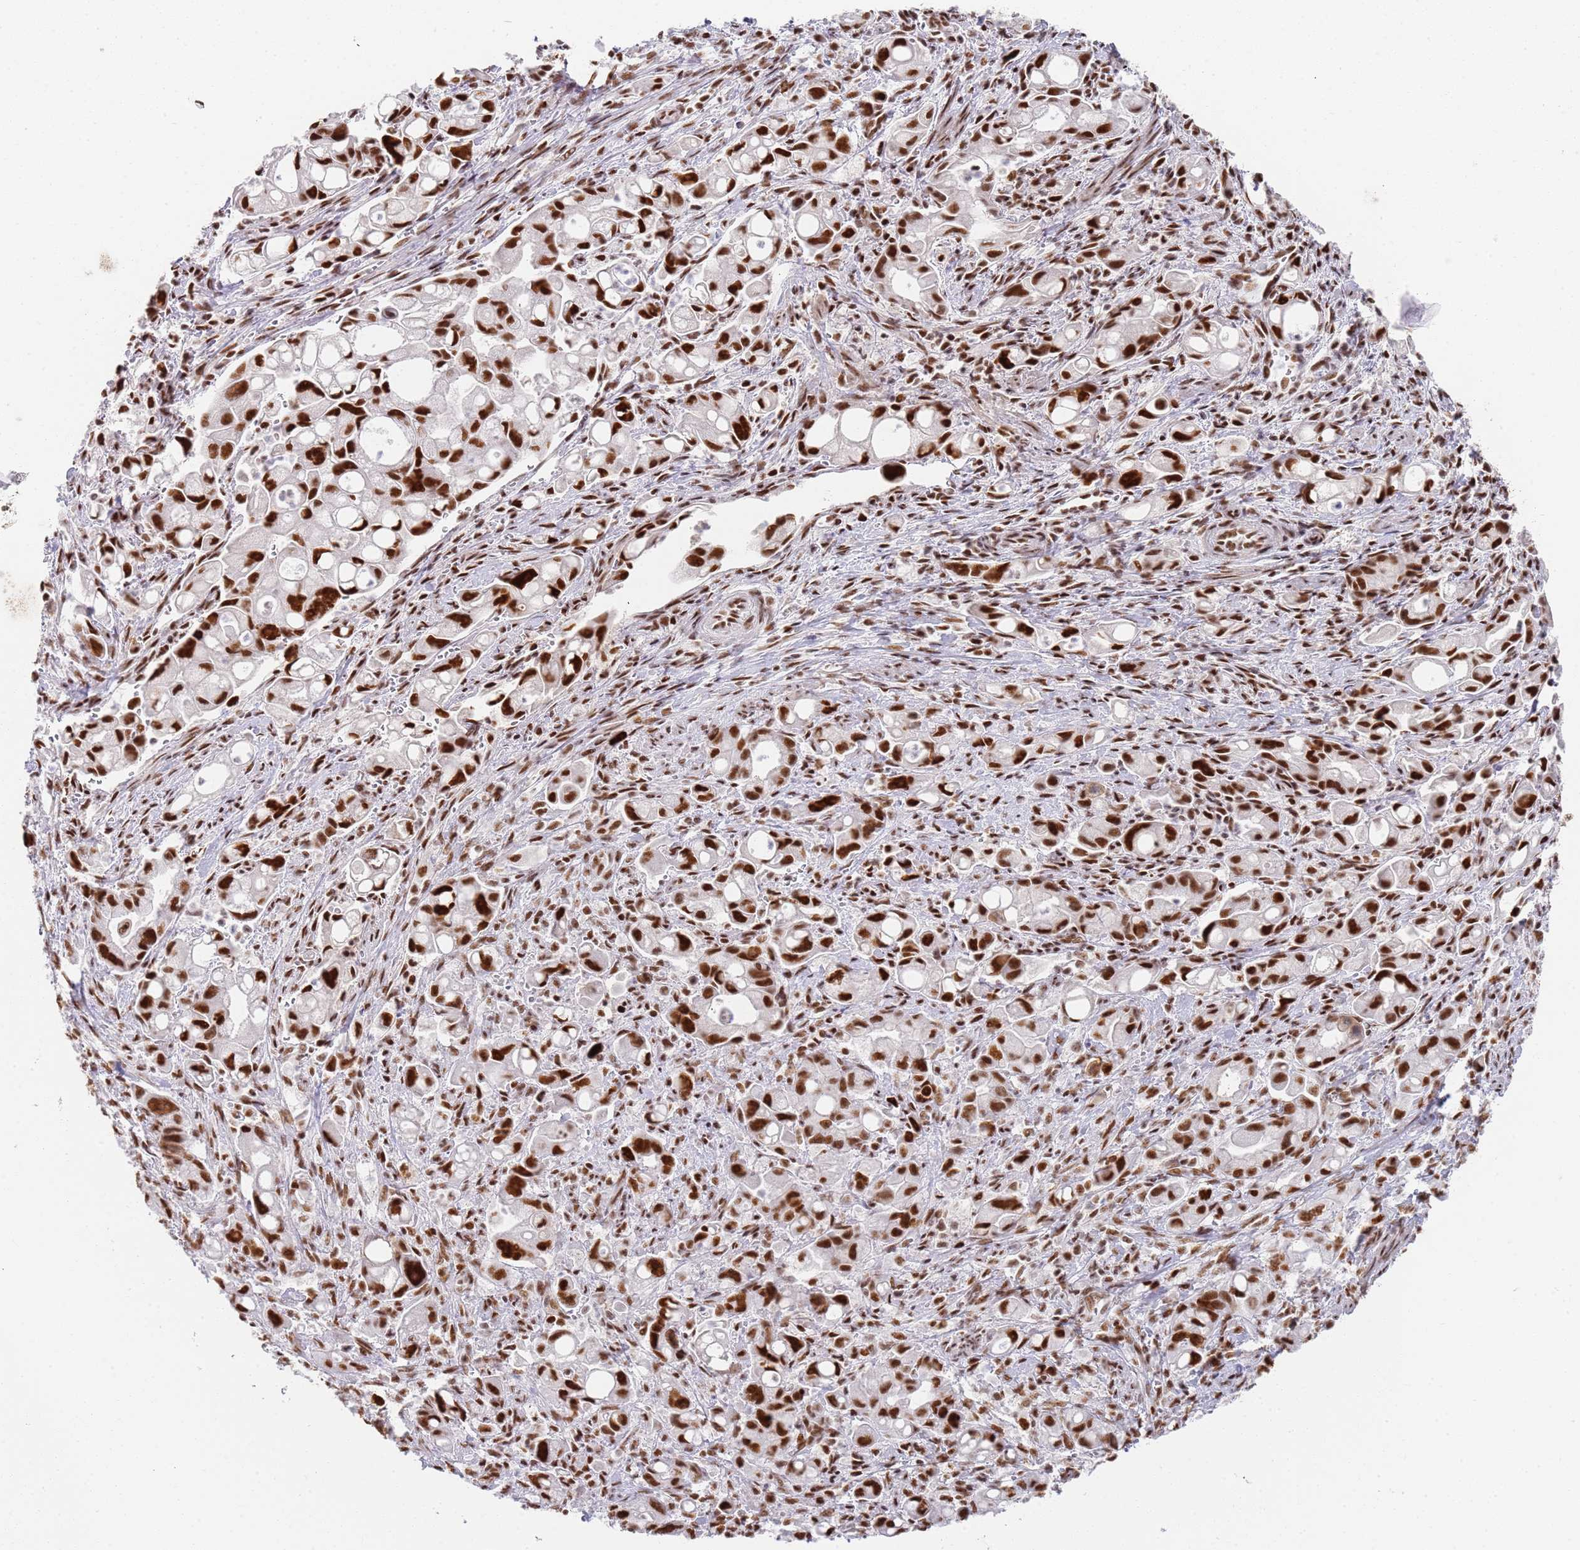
{"staining": {"intensity": "strong", "quantity": ">75%", "location": "nuclear"}, "tissue": "pancreatic cancer", "cell_type": "Tumor cells", "image_type": "cancer", "snomed": [{"axis": "morphology", "description": "Adenocarcinoma, NOS"}, {"axis": "topography", "description": "Pancreas"}], "caption": "Immunohistochemistry histopathology image of neoplastic tissue: human pancreatic cancer stained using immunohistochemistry (IHC) demonstrates high levels of strong protein expression localized specifically in the nuclear of tumor cells, appearing as a nuclear brown color.", "gene": "AKAP8L", "patient": {"sex": "male", "age": 68}}